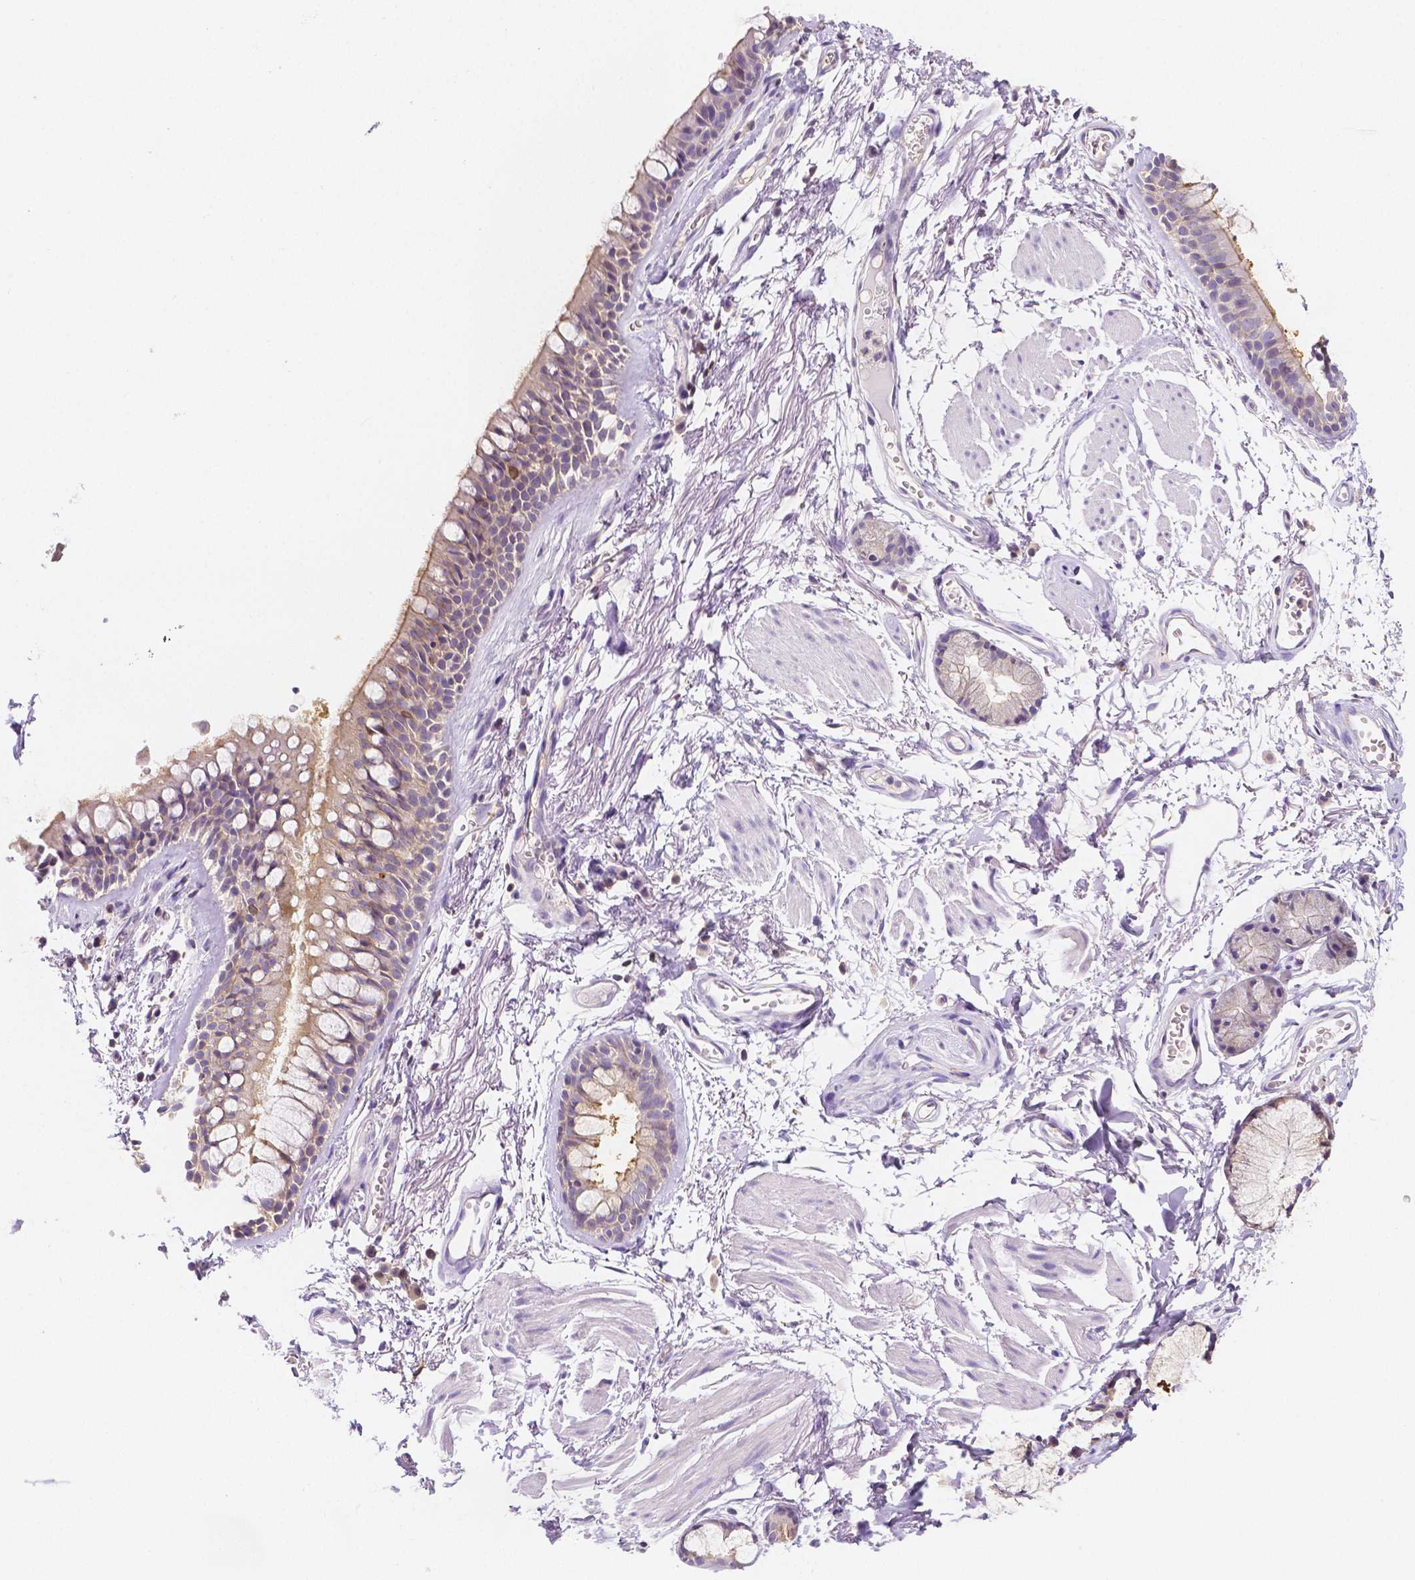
{"staining": {"intensity": "negative", "quantity": "none", "location": "none"}, "tissue": "soft tissue", "cell_type": "Fibroblasts", "image_type": "normal", "snomed": [{"axis": "morphology", "description": "Normal tissue, NOS"}, {"axis": "topography", "description": "Cartilage tissue"}, {"axis": "topography", "description": "Bronchus"}], "caption": "DAB immunohistochemical staining of benign human soft tissue displays no significant staining in fibroblasts.", "gene": "GABRD", "patient": {"sex": "female", "age": 79}}